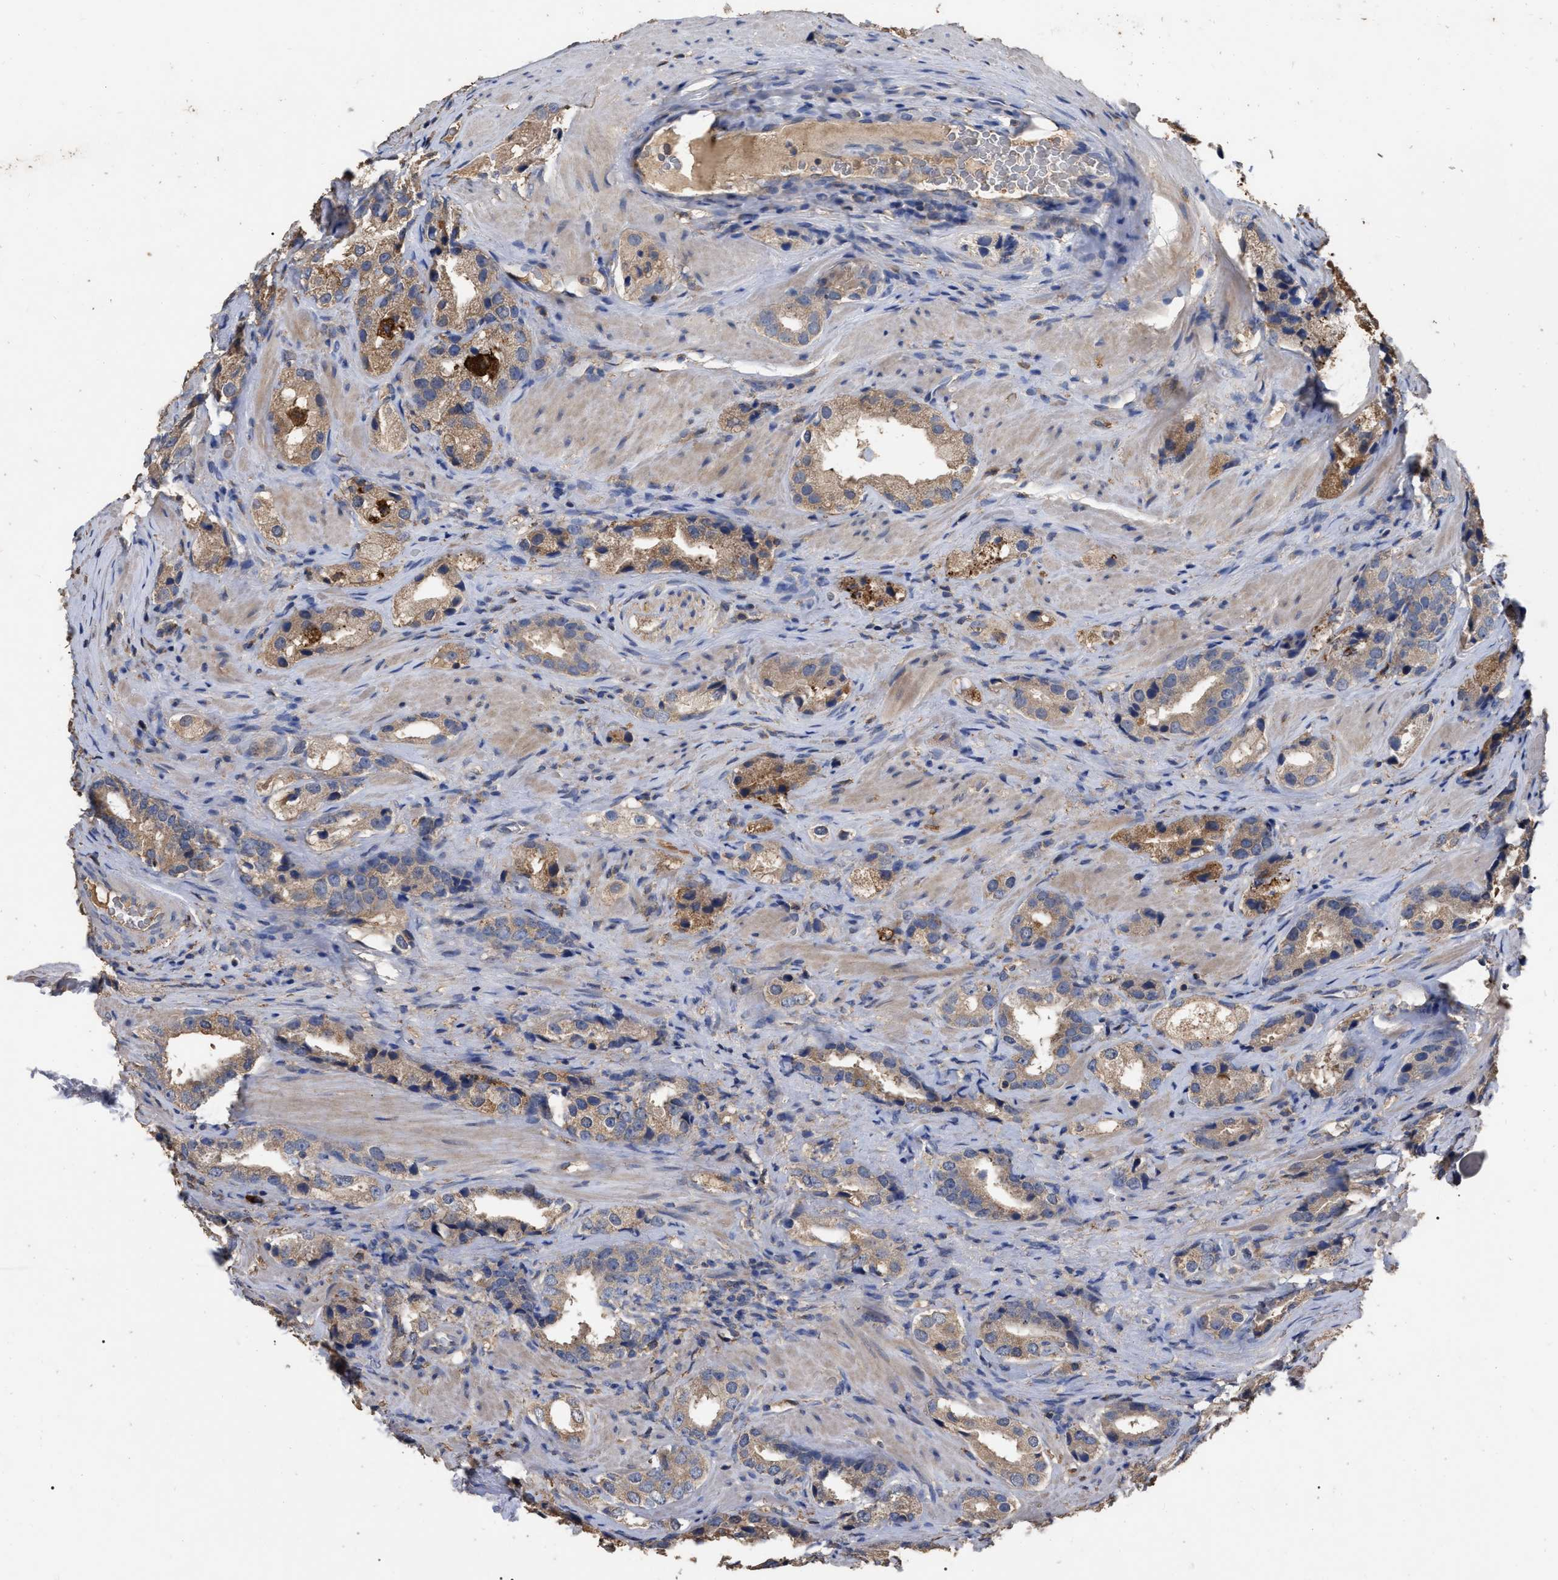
{"staining": {"intensity": "moderate", "quantity": "25%-75%", "location": "cytoplasmic/membranous"}, "tissue": "prostate cancer", "cell_type": "Tumor cells", "image_type": "cancer", "snomed": [{"axis": "morphology", "description": "Adenocarcinoma, High grade"}, {"axis": "topography", "description": "Prostate"}], "caption": "DAB (3,3'-diaminobenzidine) immunohistochemical staining of prostate adenocarcinoma (high-grade) exhibits moderate cytoplasmic/membranous protein staining in approximately 25%-75% of tumor cells. The protein of interest is stained brown, and the nuclei are stained in blue (DAB IHC with brightfield microscopy, high magnification).", "gene": "GPR179", "patient": {"sex": "male", "age": 63}}